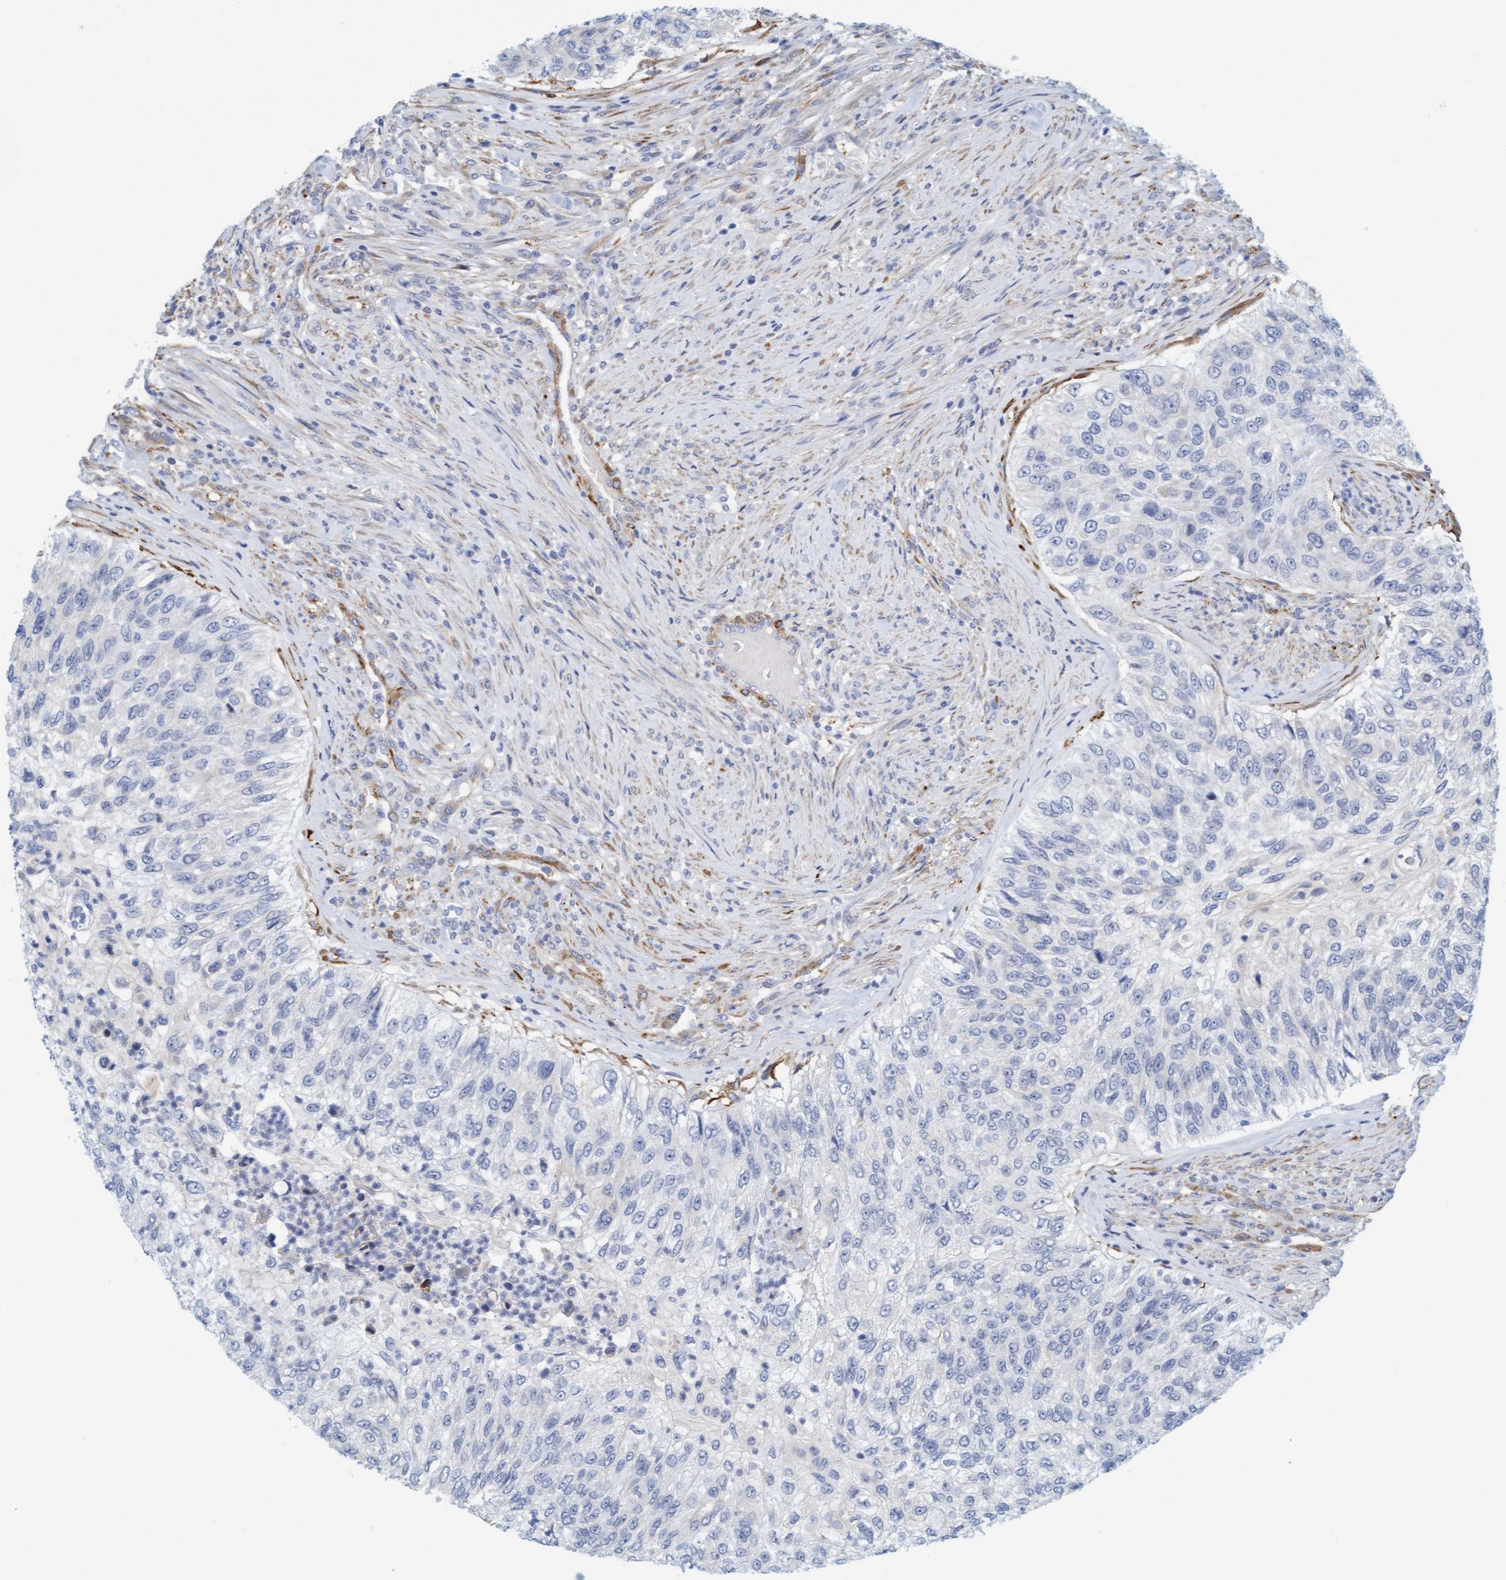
{"staining": {"intensity": "negative", "quantity": "none", "location": "none"}, "tissue": "urothelial cancer", "cell_type": "Tumor cells", "image_type": "cancer", "snomed": [{"axis": "morphology", "description": "Urothelial carcinoma, High grade"}, {"axis": "topography", "description": "Urinary bladder"}], "caption": "High-grade urothelial carcinoma was stained to show a protein in brown. There is no significant positivity in tumor cells.", "gene": "MAP1B", "patient": {"sex": "female", "age": 60}}